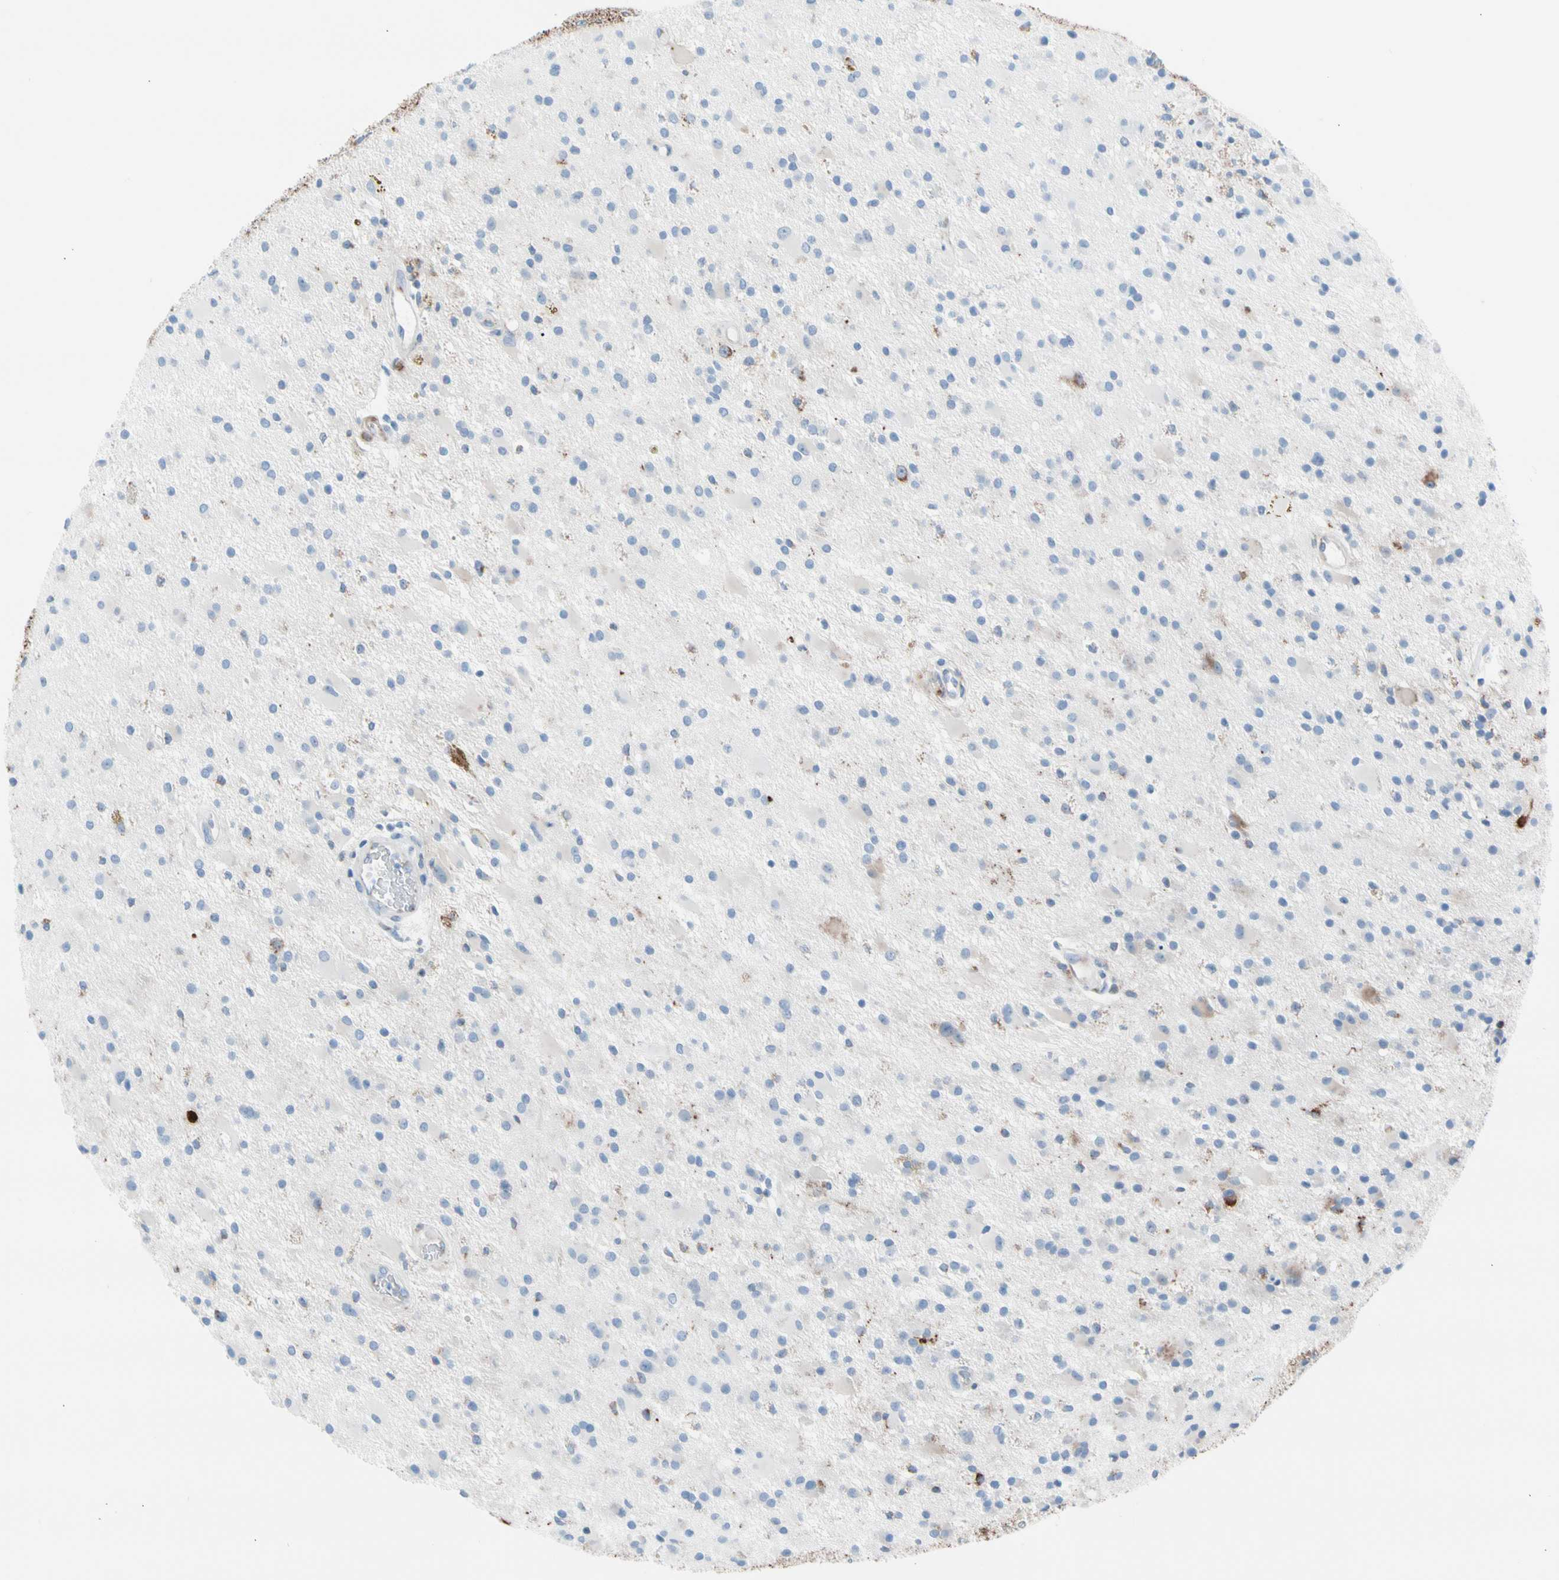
{"staining": {"intensity": "negative", "quantity": "none", "location": "none"}, "tissue": "glioma", "cell_type": "Tumor cells", "image_type": "cancer", "snomed": [{"axis": "morphology", "description": "Glioma, malignant, Low grade"}, {"axis": "topography", "description": "Brain"}], "caption": "Photomicrograph shows no protein staining in tumor cells of malignant low-grade glioma tissue.", "gene": "HK1", "patient": {"sex": "male", "age": 58}}